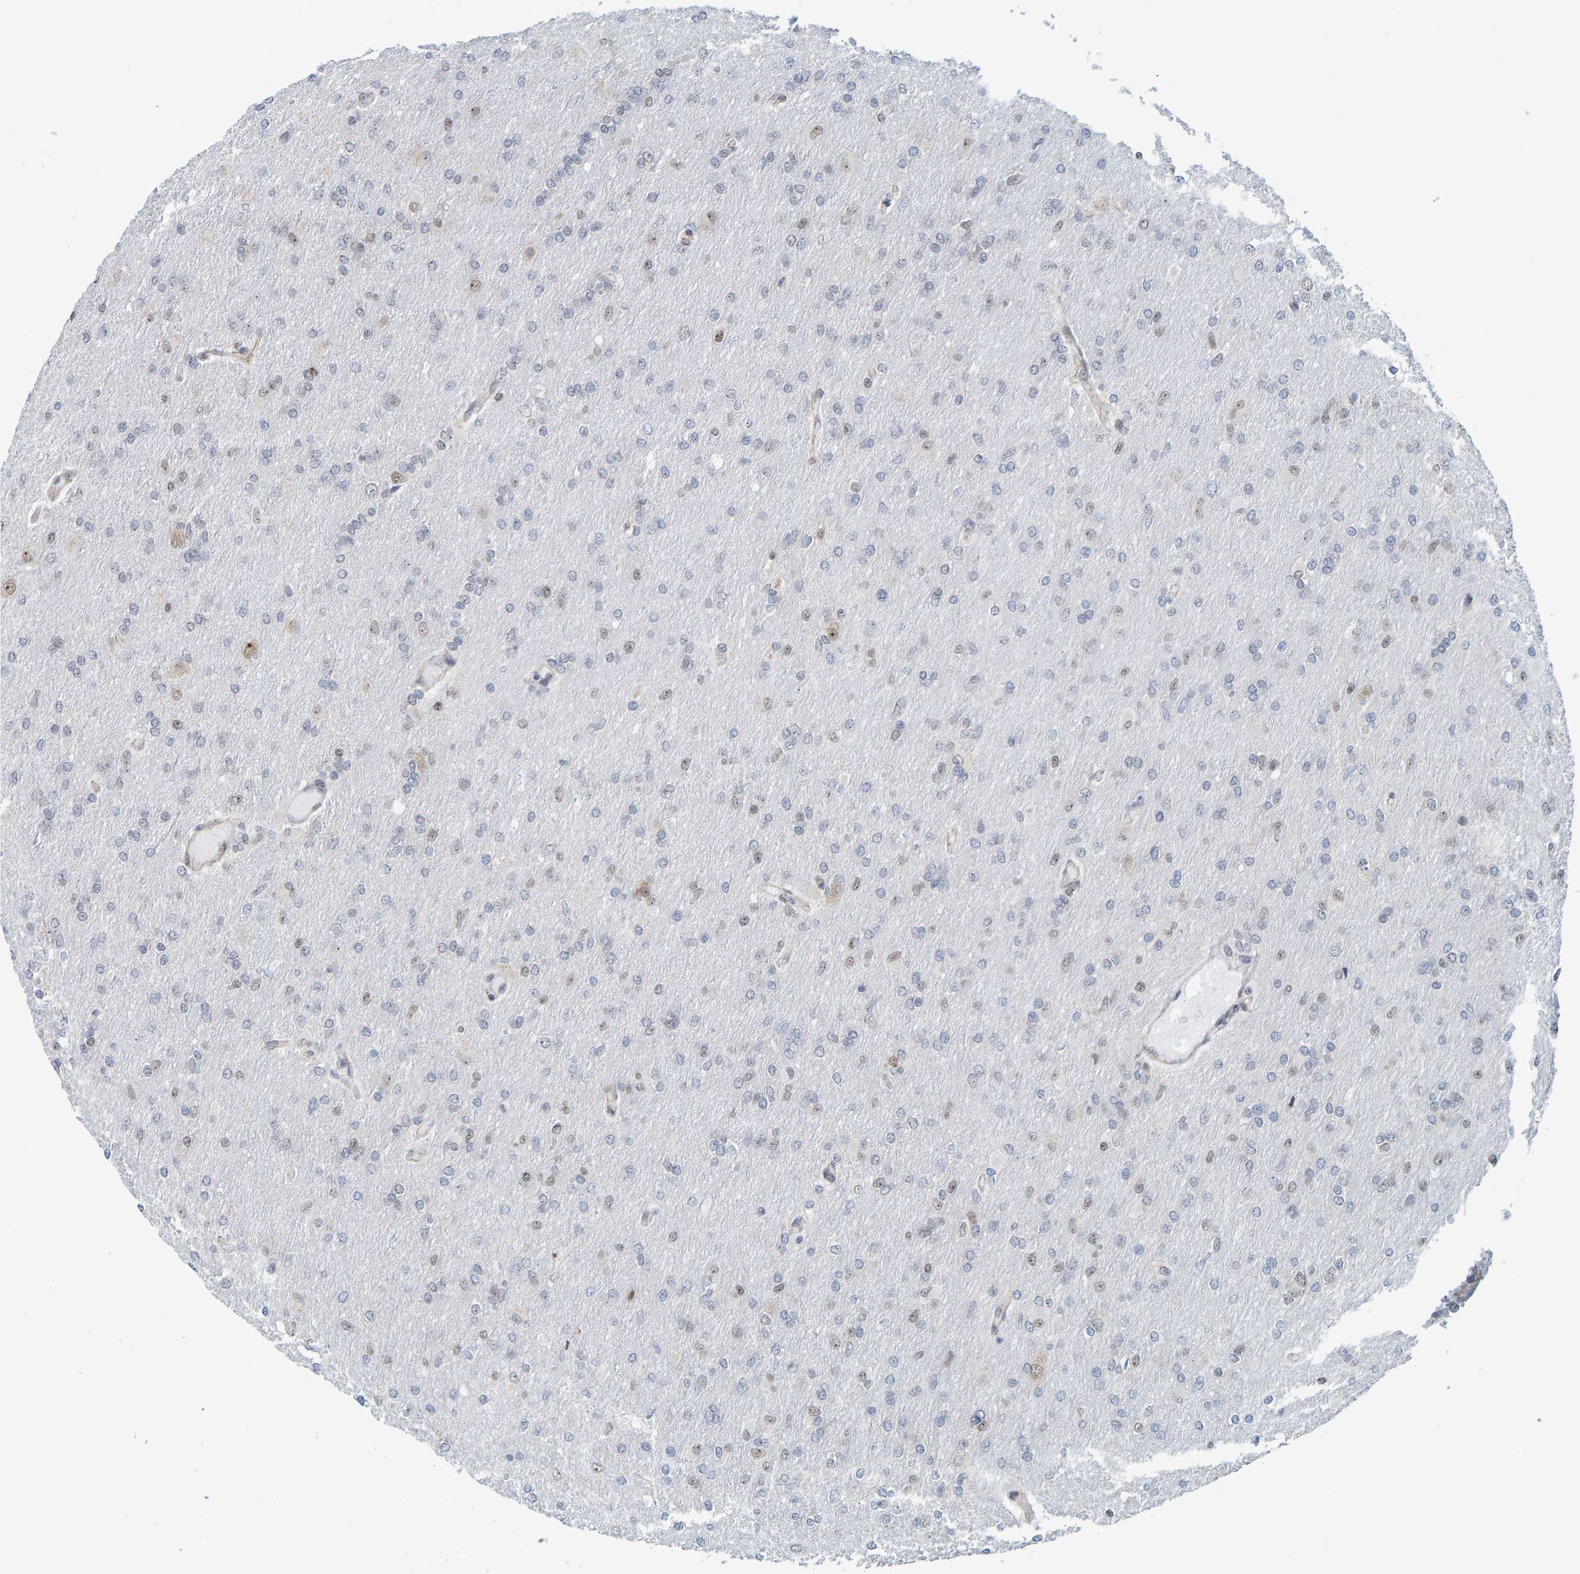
{"staining": {"intensity": "weak", "quantity": "<25%", "location": "nuclear"}, "tissue": "glioma", "cell_type": "Tumor cells", "image_type": "cancer", "snomed": [{"axis": "morphology", "description": "Glioma, malignant, High grade"}, {"axis": "topography", "description": "Cerebral cortex"}], "caption": "Tumor cells show no significant protein positivity in malignant glioma (high-grade).", "gene": "POLR1E", "patient": {"sex": "female", "age": 36}}